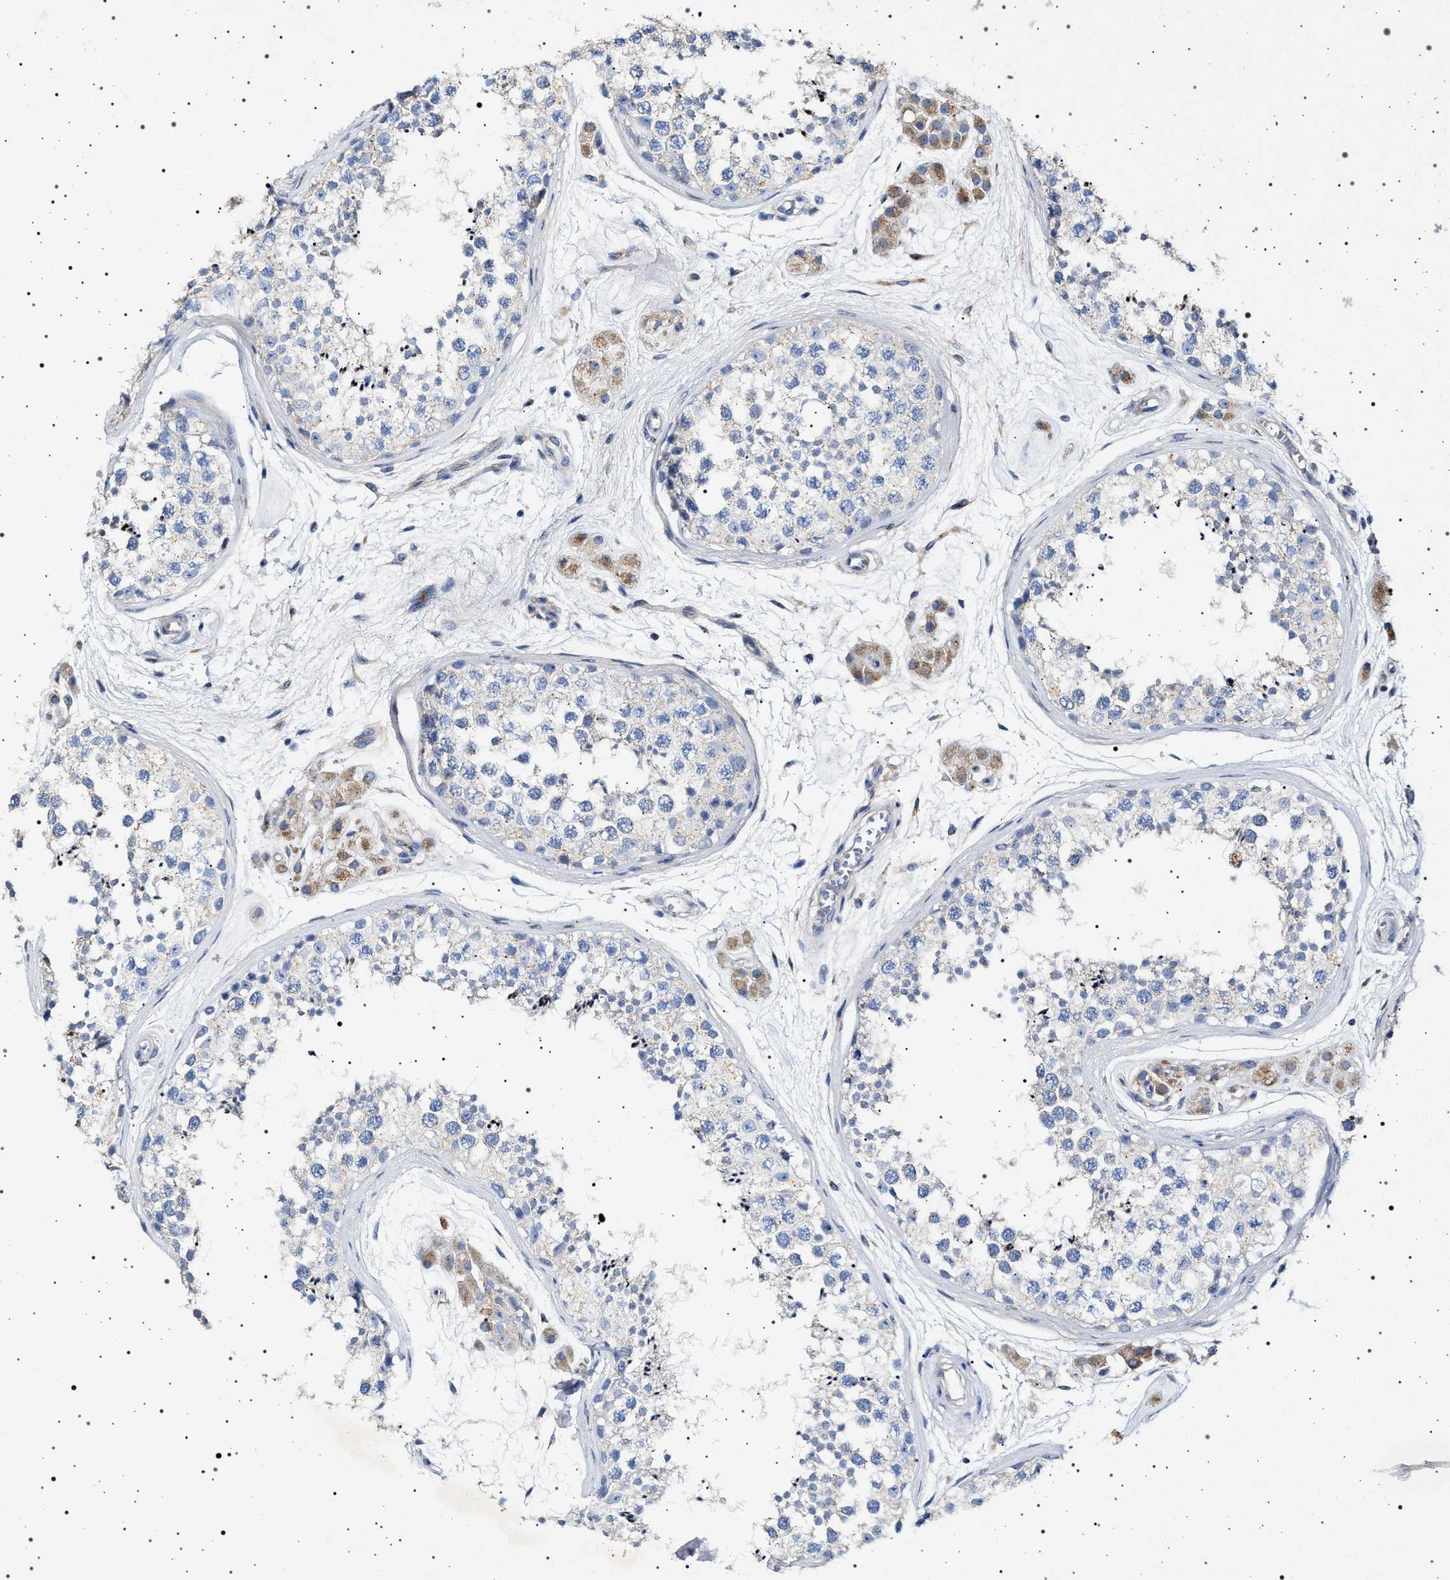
{"staining": {"intensity": "negative", "quantity": "none", "location": "none"}, "tissue": "testis", "cell_type": "Cells in seminiferous ducts", "image_type": "normal", "snomed": [{"axis": "morphology", "description": "Normal tissue, NOS"}, {"axis": "topography", "description": "Testis"}], "caption": "This is a micrograph of immunohistochemistry (IHC) staining of normal testis, which shows no positivity in cells in seminiferous ducts.", "gene": "NAALADL2", "patient": {"sex": "male", "age": 56}}